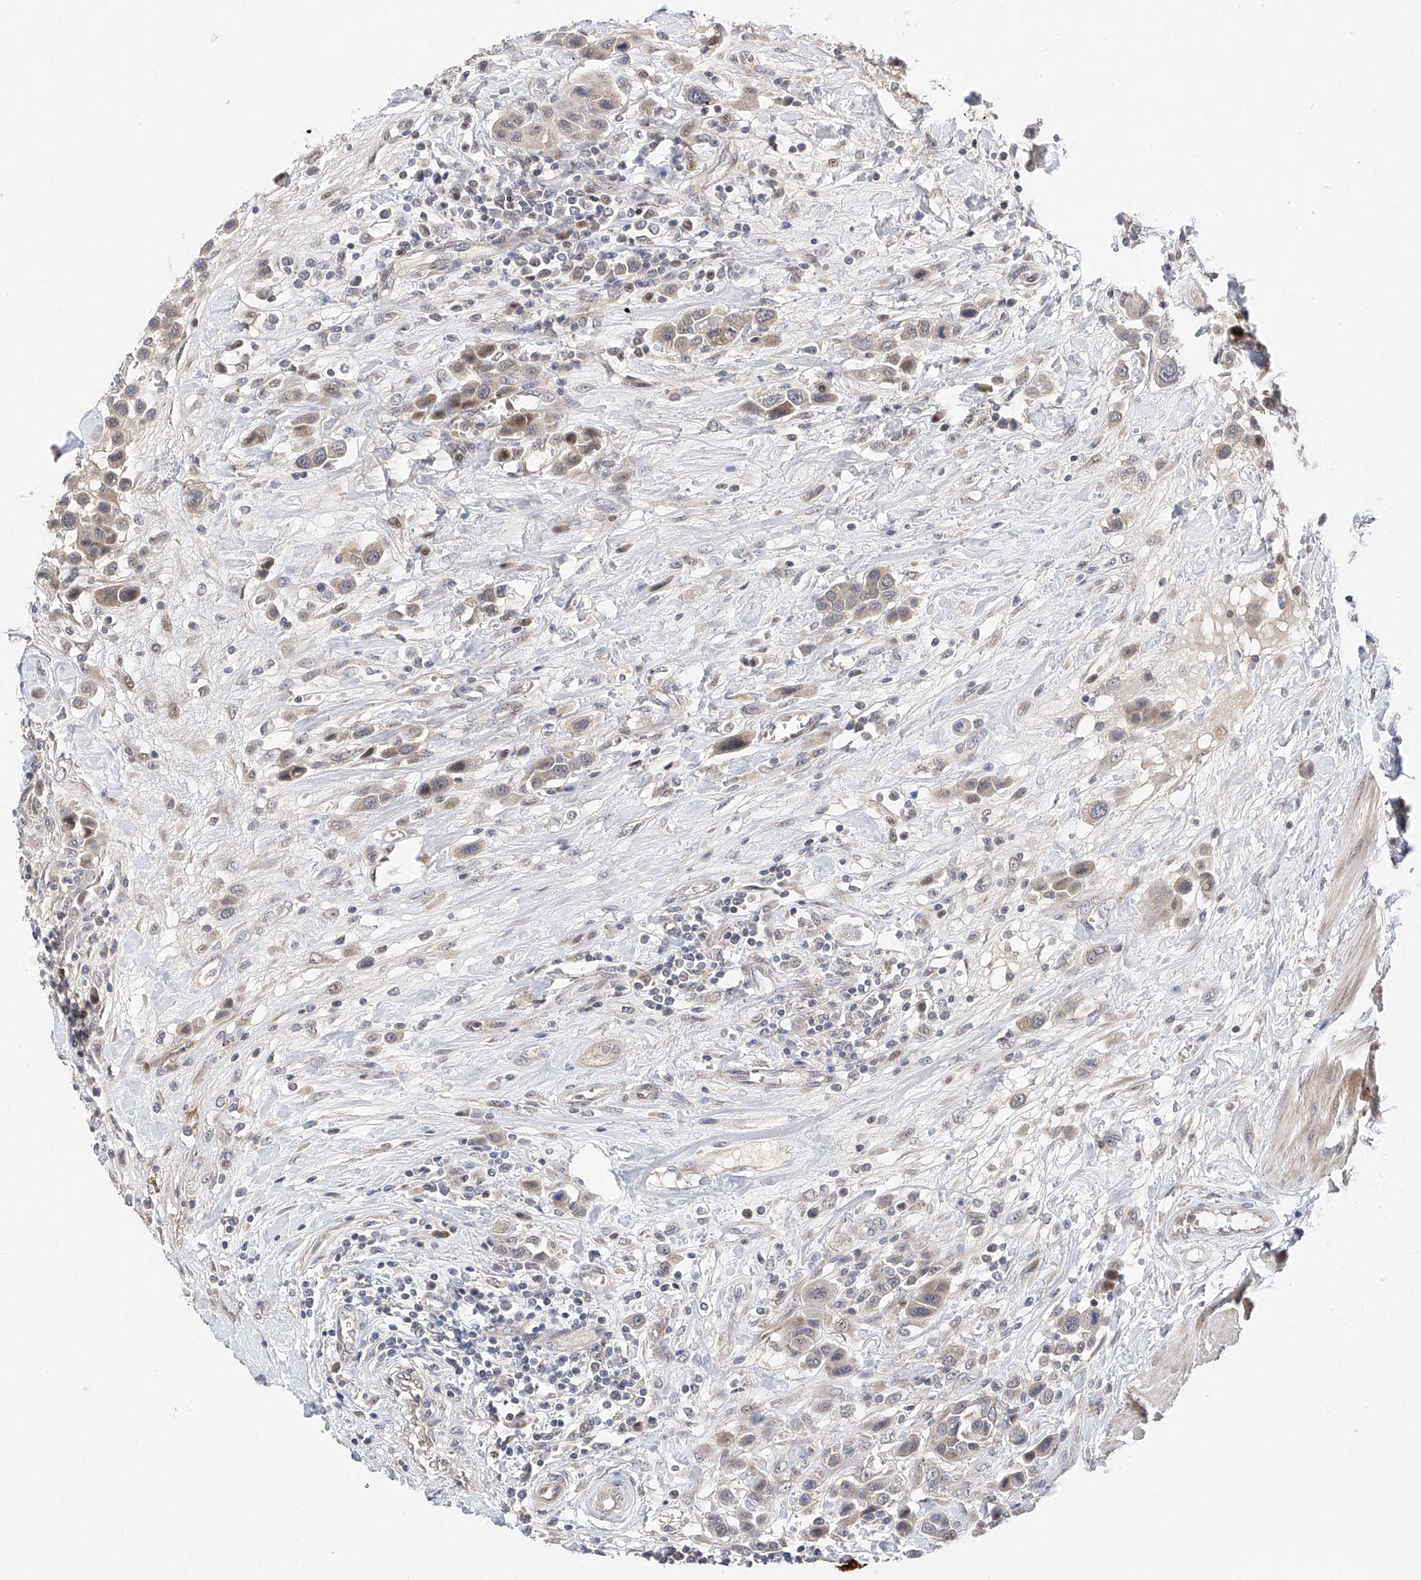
{"staining": {"intensity": "weak", "quantity": "<25%", "location": "cytoplasmic/membranous,nuclear"}, "tissue": "urothelial cancer", "cell_type": "Tumor cells", "image_type": "cancer", "snomed": [{"axis": "morphology", "description": "Urothelial carcinoma, High grade"}, {"axis": "topography", "description": "Urinary bladder"}], "caption": "Immunohistochemical staining of human urothelial cancer exhibits no significant expression in tumor cells.", "gene": "FUCA2", "patient": {"sex": "male", "age": 50}}